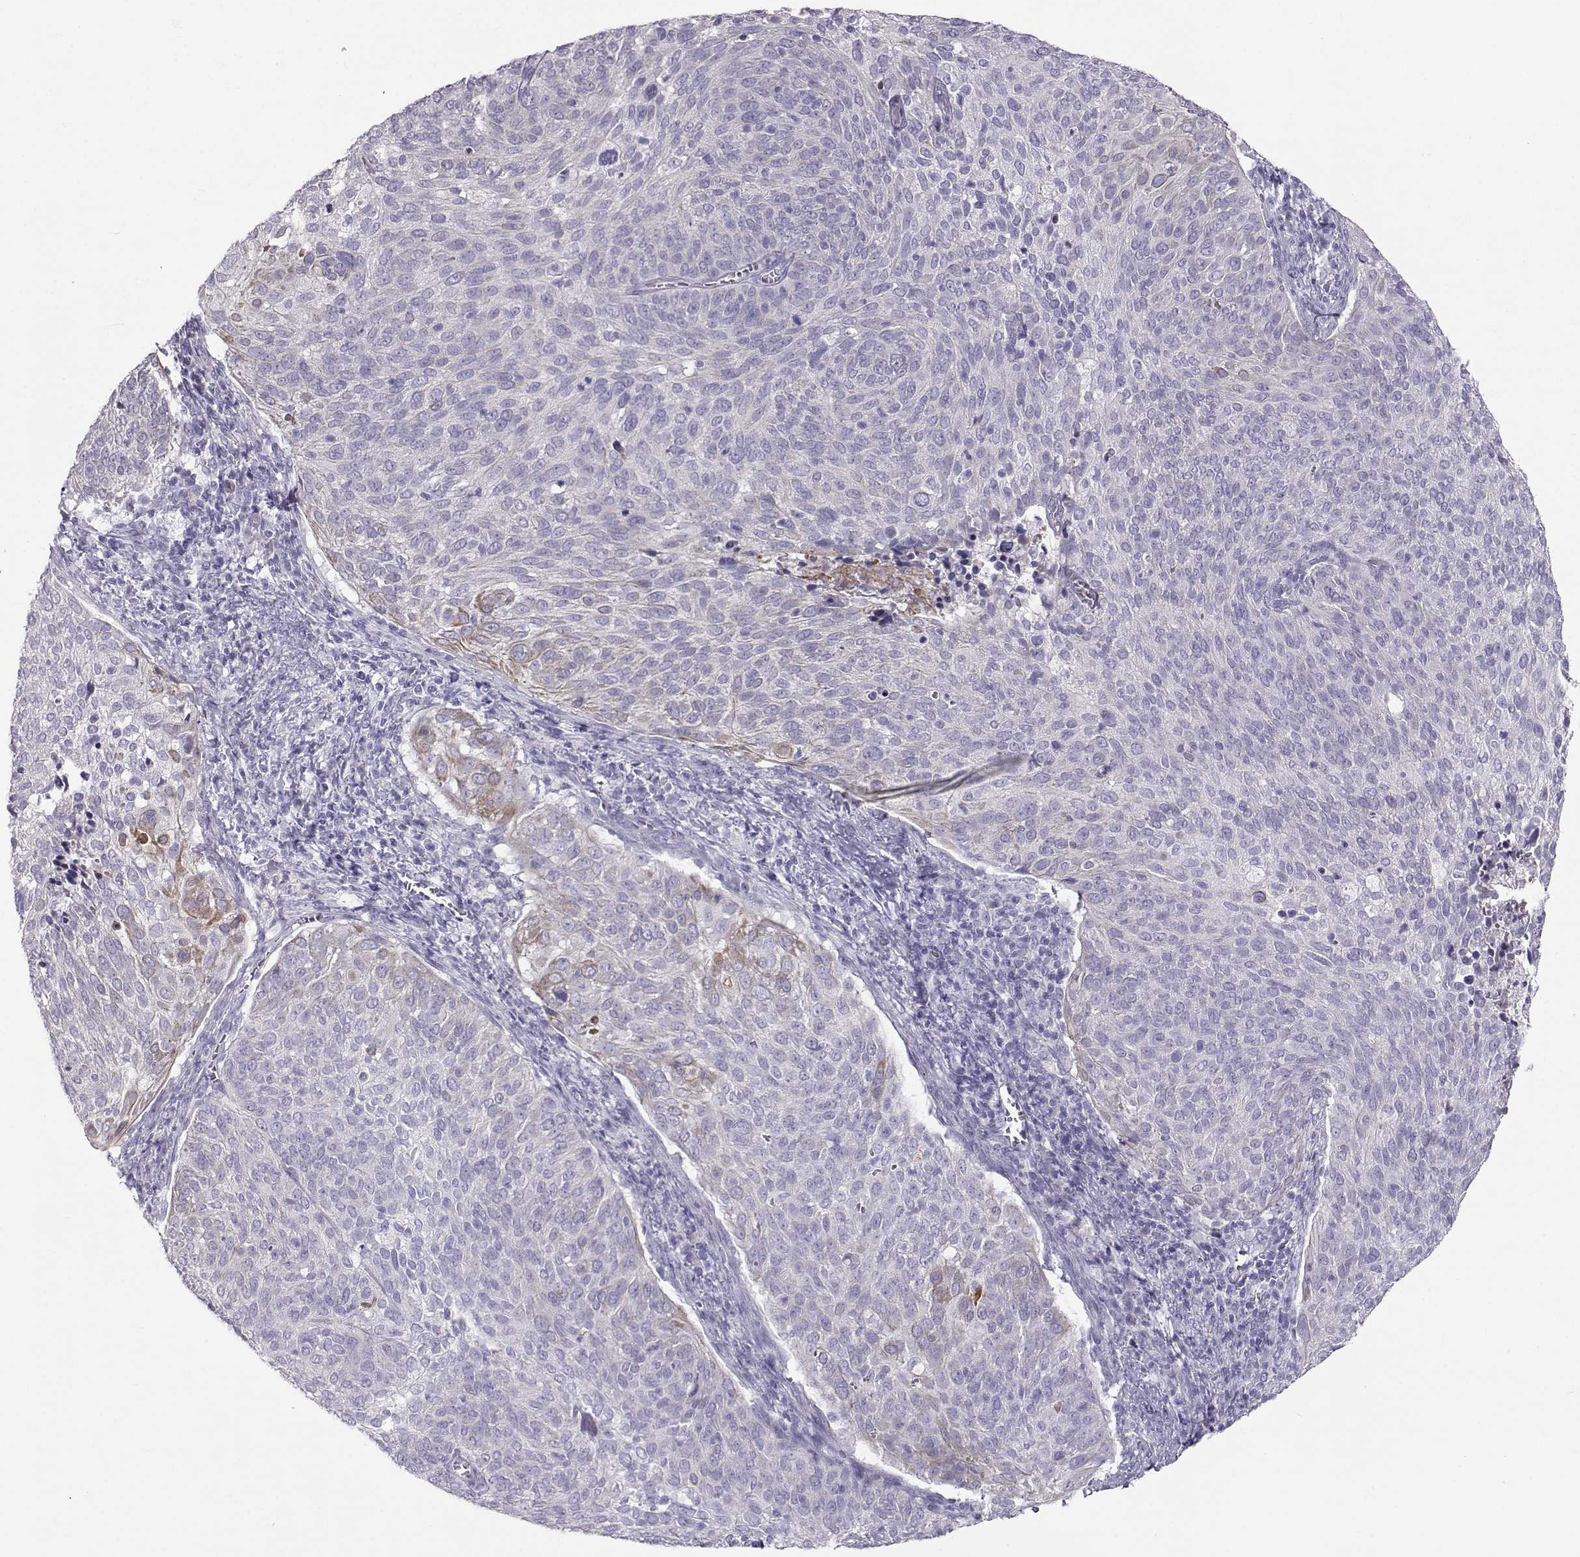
{"staining": {"intensity": "negative", "quantity": "none", "location": "none"}, "tissue": "cervical cancer", "cell_type": "Tumor cells", "image_type": "cancer", "snomed": [{"axis": "morphology", "description": "Squamous cell carcinoma, NOS"}, {"axis": "topography", "description": "Cervix"}], "caption": "There is no significant staining in tumor cells of cervical squamous cell carcinoma. (Brightfield microscopy of DAB (3,3'-diaminobenzidine) IHC at high magnification).", "gene": "GPR26", "patient": {"sex": "female", "age": 39}}